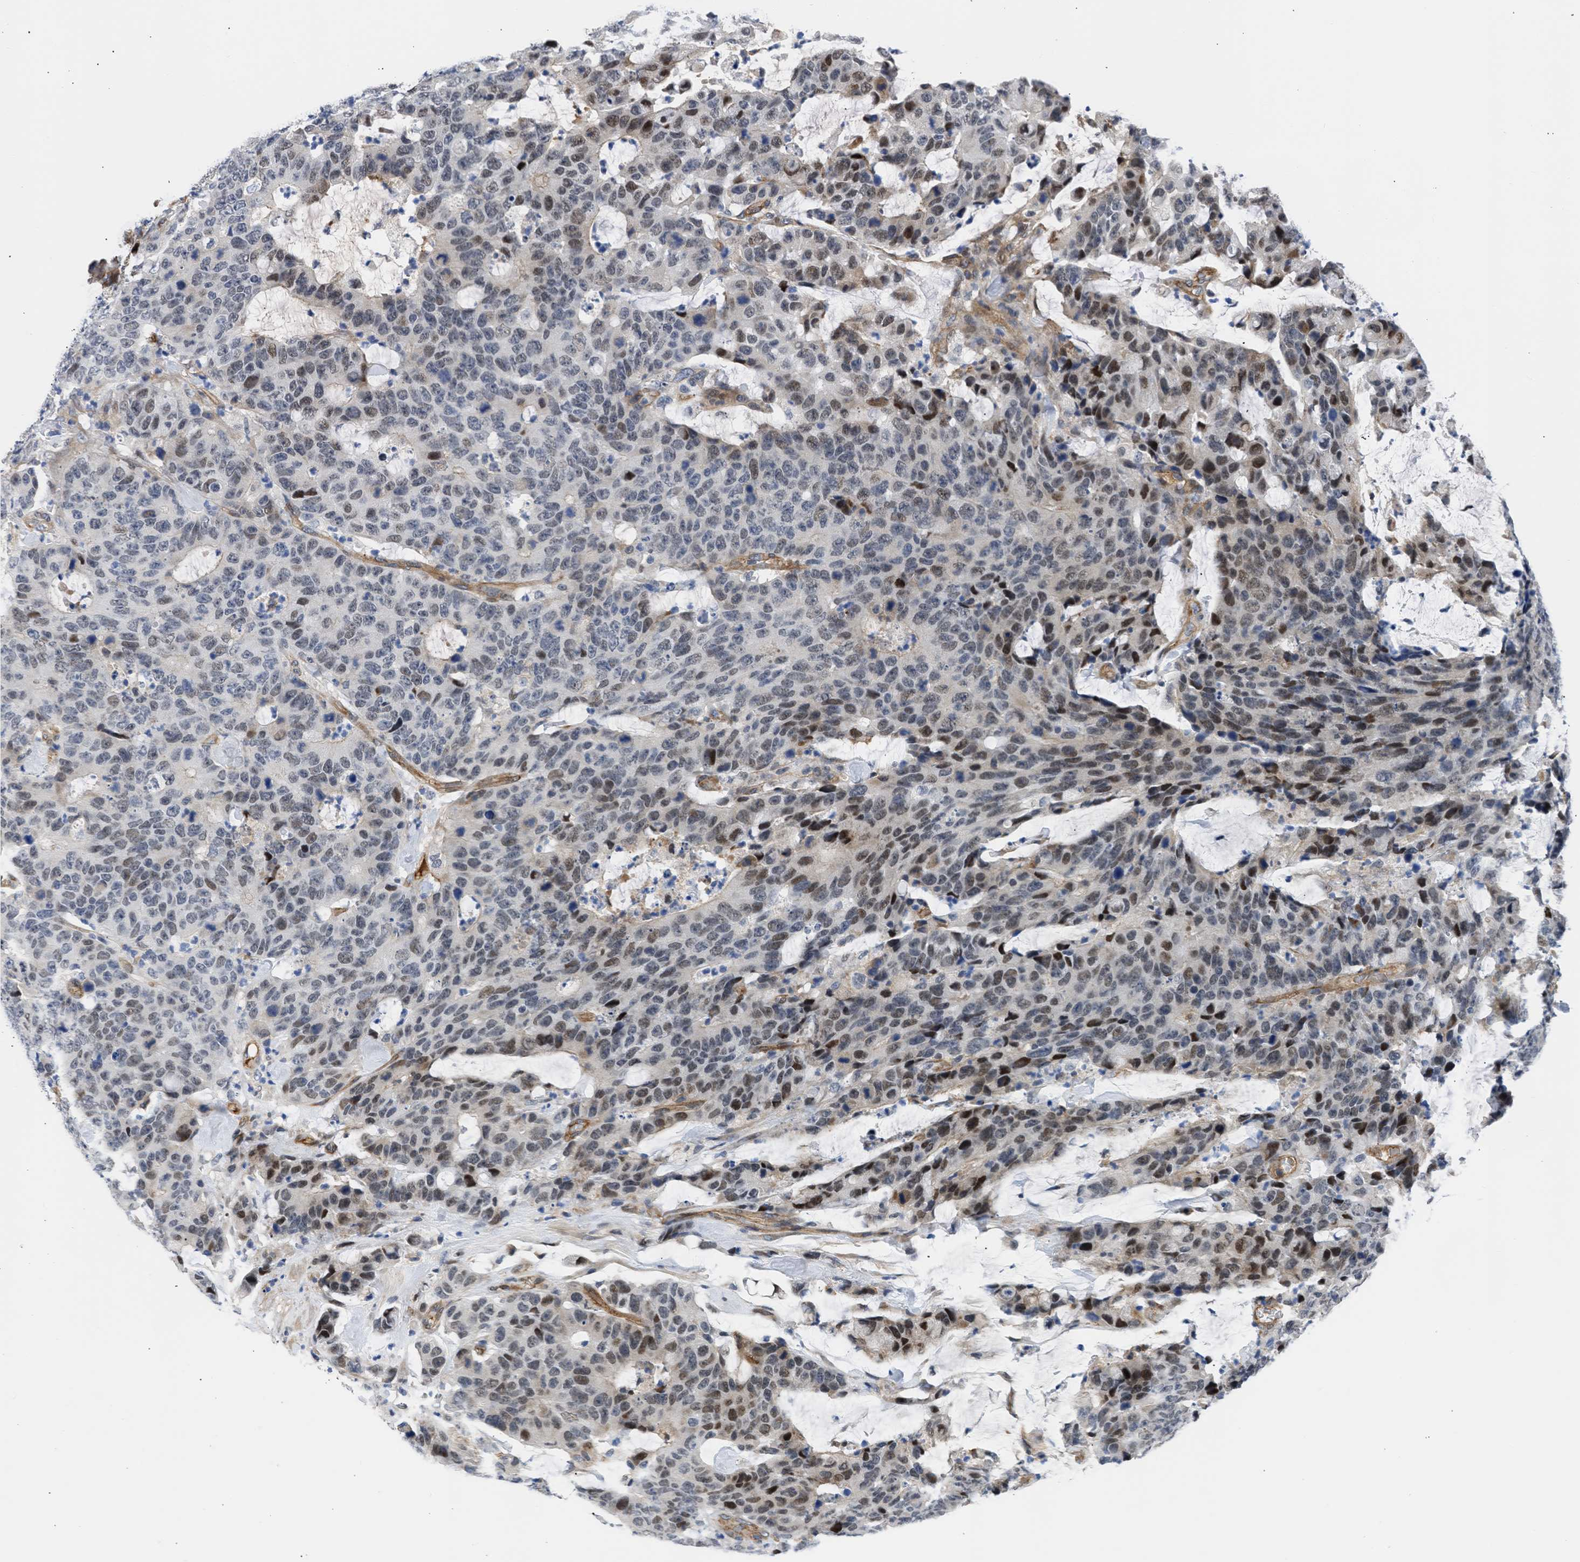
{"staining": {"intensity": "weak", "quantity": "25%-75%", "location": "cytoplasmic/membranous,nuclear"}, "tissue": "colorectal cancer", "cell_type": "Tumor cells", "image_type": "cancer", "snomed": [{"axis": "morphology", "description": "Adenocarcinoma, NOS"}, {"axis": "topography", "description": "Colon"}], "caption": "DAB immunohistochemical staining of colorectal cancer exhibits weak cytoplasmic/membranous and nuclear protein expression in about 25%-75% of tumor cells.", "gene": "MAS1L", "patient": {"sex": "female", "age": 86}}